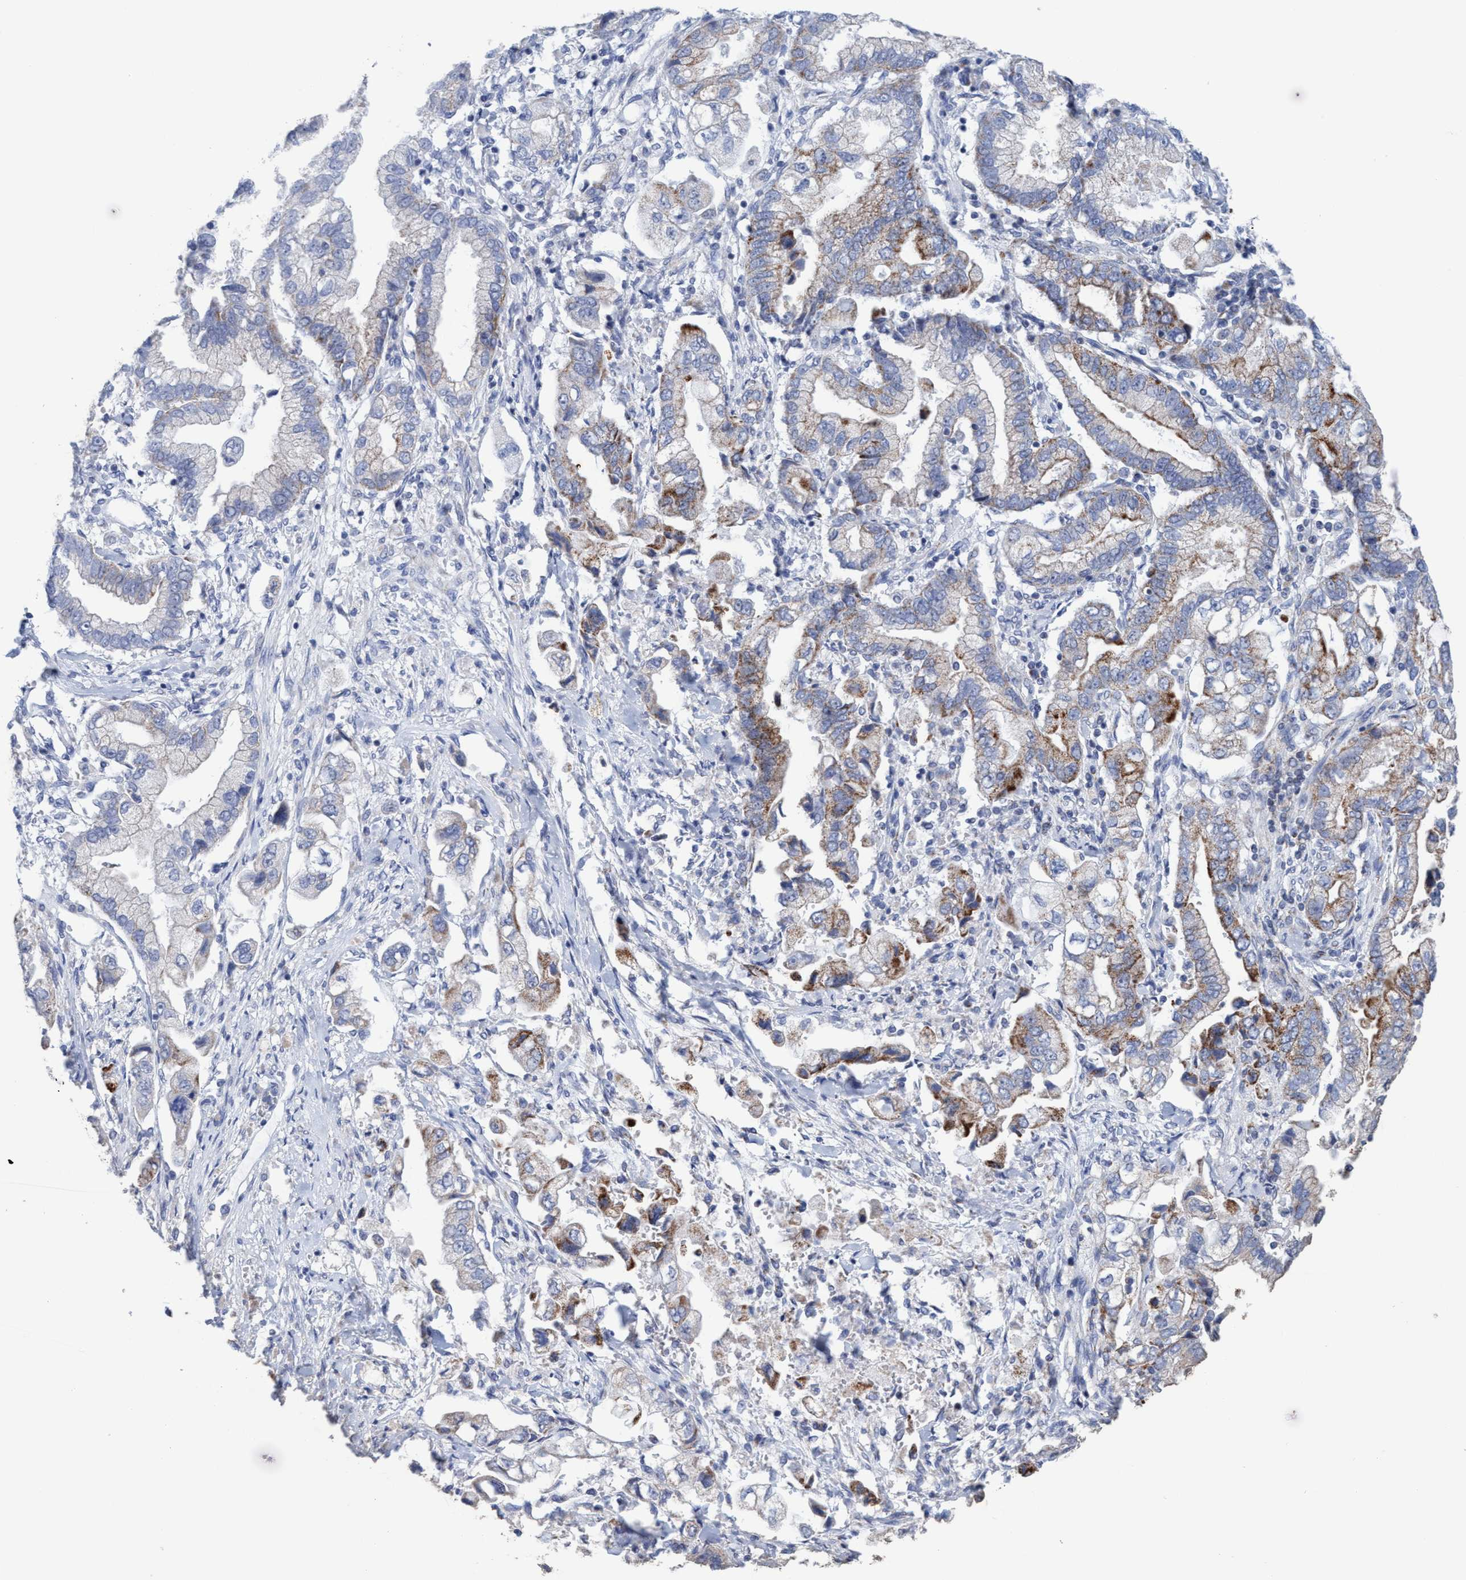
{"staining": {"intensity": "moderate", "quantity": "<25%", "location": "cytoplasmic/membranous"}, "tissue": "stomach cancer", "cell_type": "Tumor cells", "image_type": "cancer", "snomed": [{"axis": "morphology", "description": "Normal tissue, NOS"}, {"axis": "morphology", "description": "Adenocarcinoma, NOS"}, {"axis": "topography", "description": "Stomach"}], "caption": "IHC micrograph of human adenocarcinoma (stomach) stained for a protein (brown), which exhibits low levels of moderate cytoplasmic/membranous positivity in approximately <25% of tumor cells.", "gene": "RSAD1", "patient": {"sex": "male", "age": 62}}